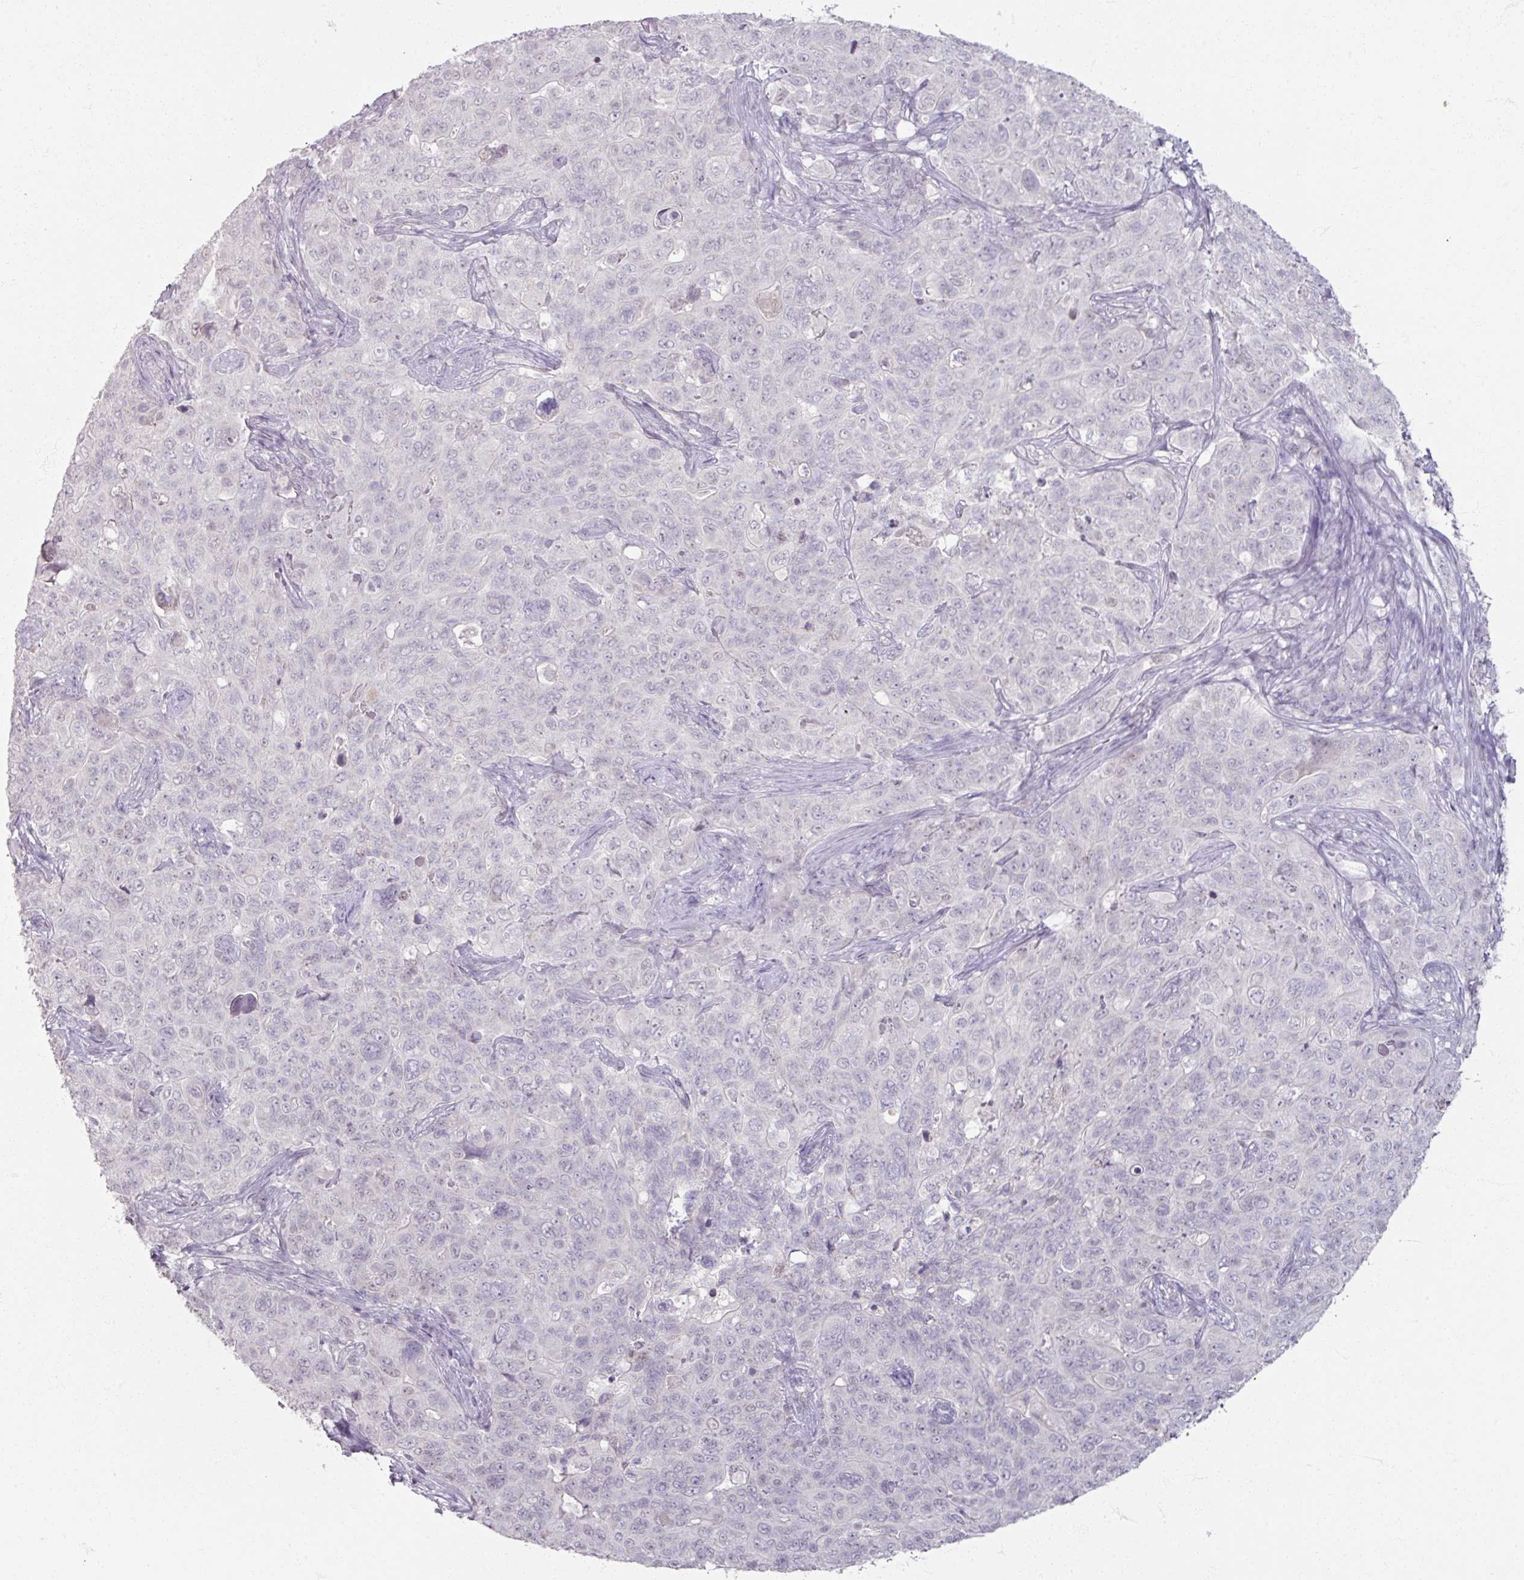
{"staining": {"intensity": "negative", "quantity": "none", "location": "none"}, "tissue": "pancreatic cancer", "cell_type": "Tumor cells", "image_type": "cancer", "snomed": [{"axis": "morphology", "description": "Adenocarcinoma, NOS"}, {"axis": "topography", "description": "Pancreas"}], "caption": "An image of adenocarcinoma (pancreatic) stained for a protein reveals no brown staining in tumor cells.", "gene": "SOX11", "patient": {"sex": "male", "age": 68}}